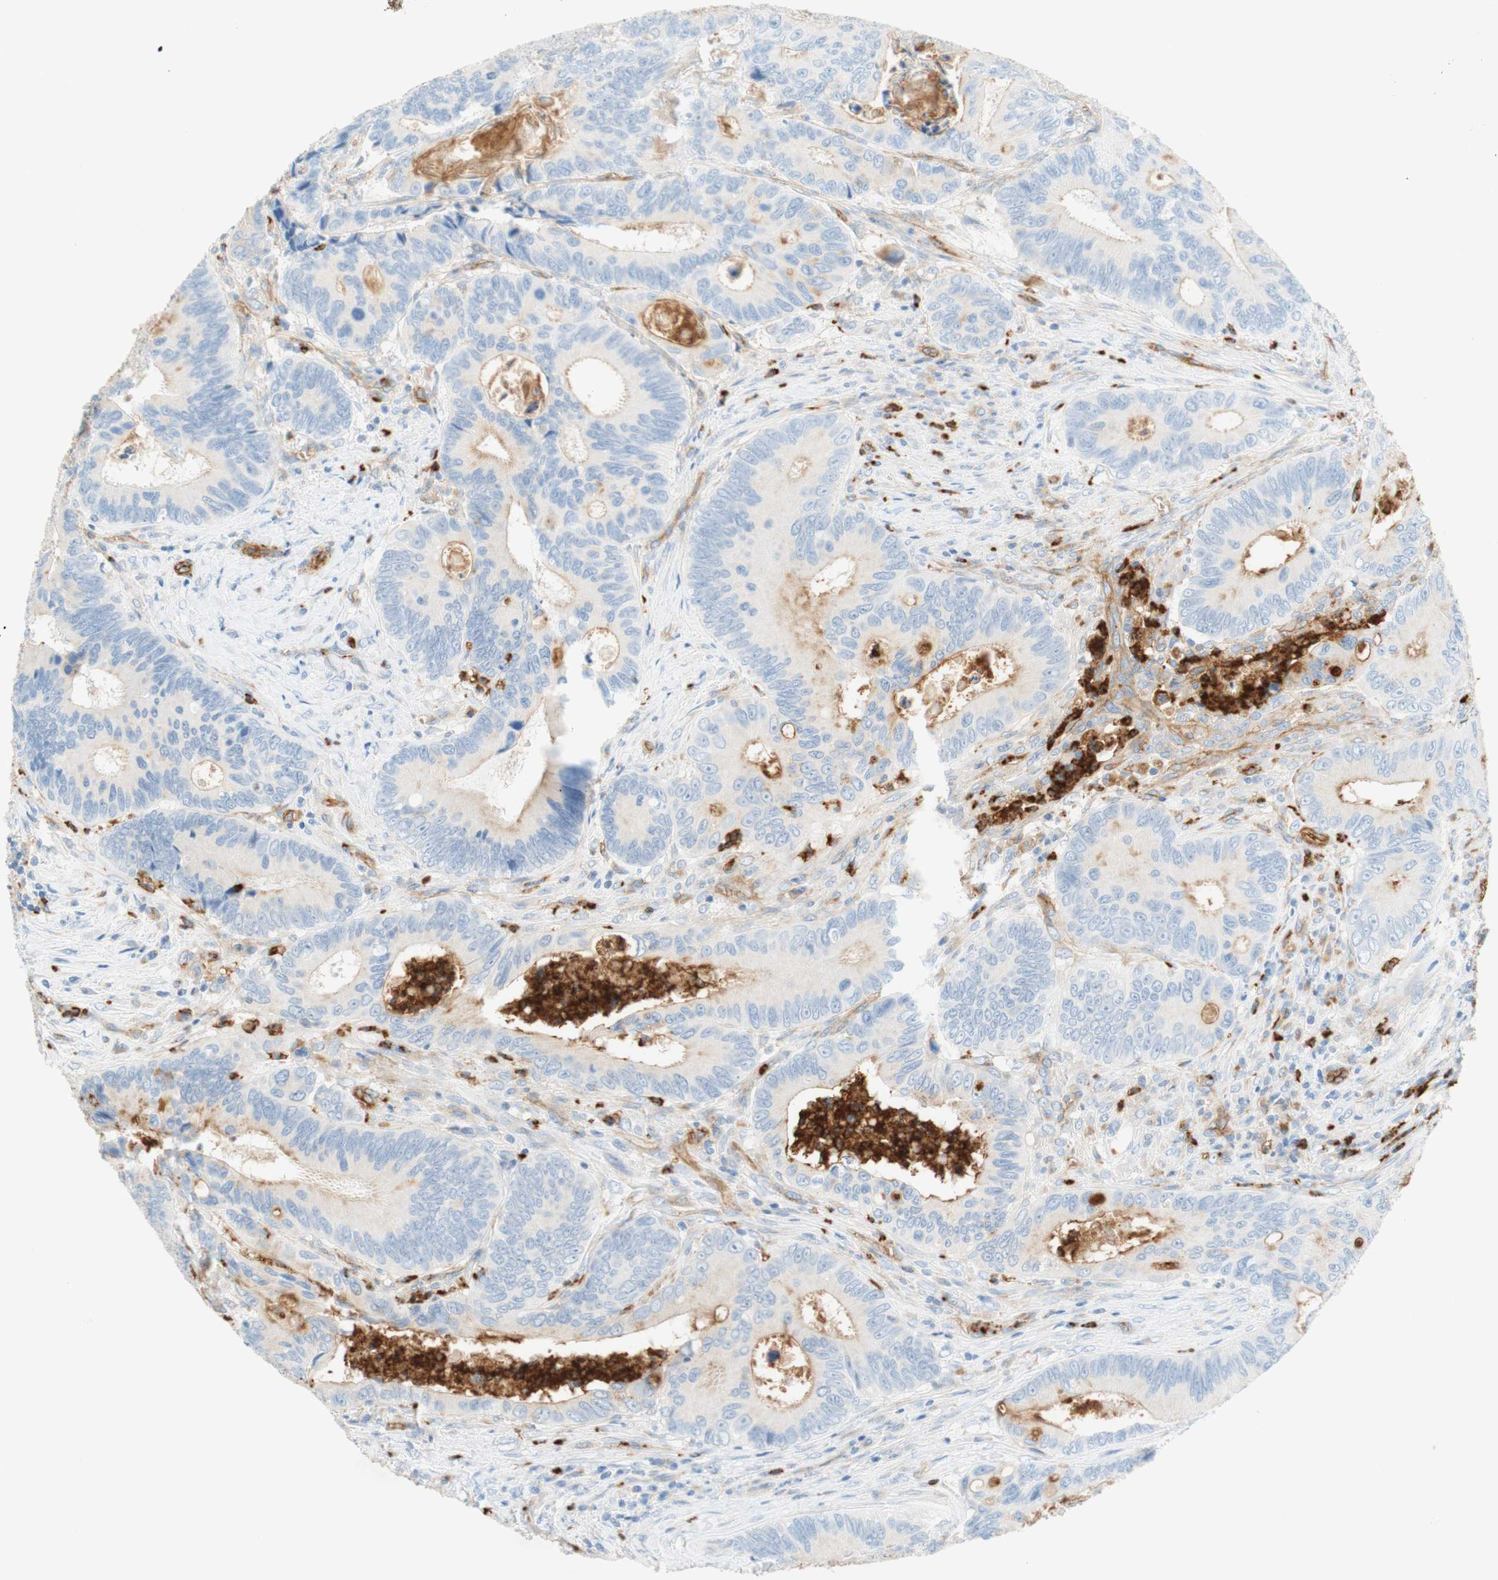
{"staining": {"intensity": "weak", "quantity": "<25%", "location": "cytoplasmic/membranous"}, "tissue": "colorectal cancer", "cell_type": "Tumor cells", "image_type": "cancer", "snomed": [{"axis": "morphology", "description": "Inflammation, NOS"}, {"axis": "morphology", "description": "Adenocarcinoma, NOS"}, {"axis": "topography", "description": "Colon"}], "caption": "Colorectal adenocarcinoma was stained to show a protein in brown. There is no significant expression in tumor cells.", "gene": "STOM", "patient": {"sex": "male", "age": 72}}